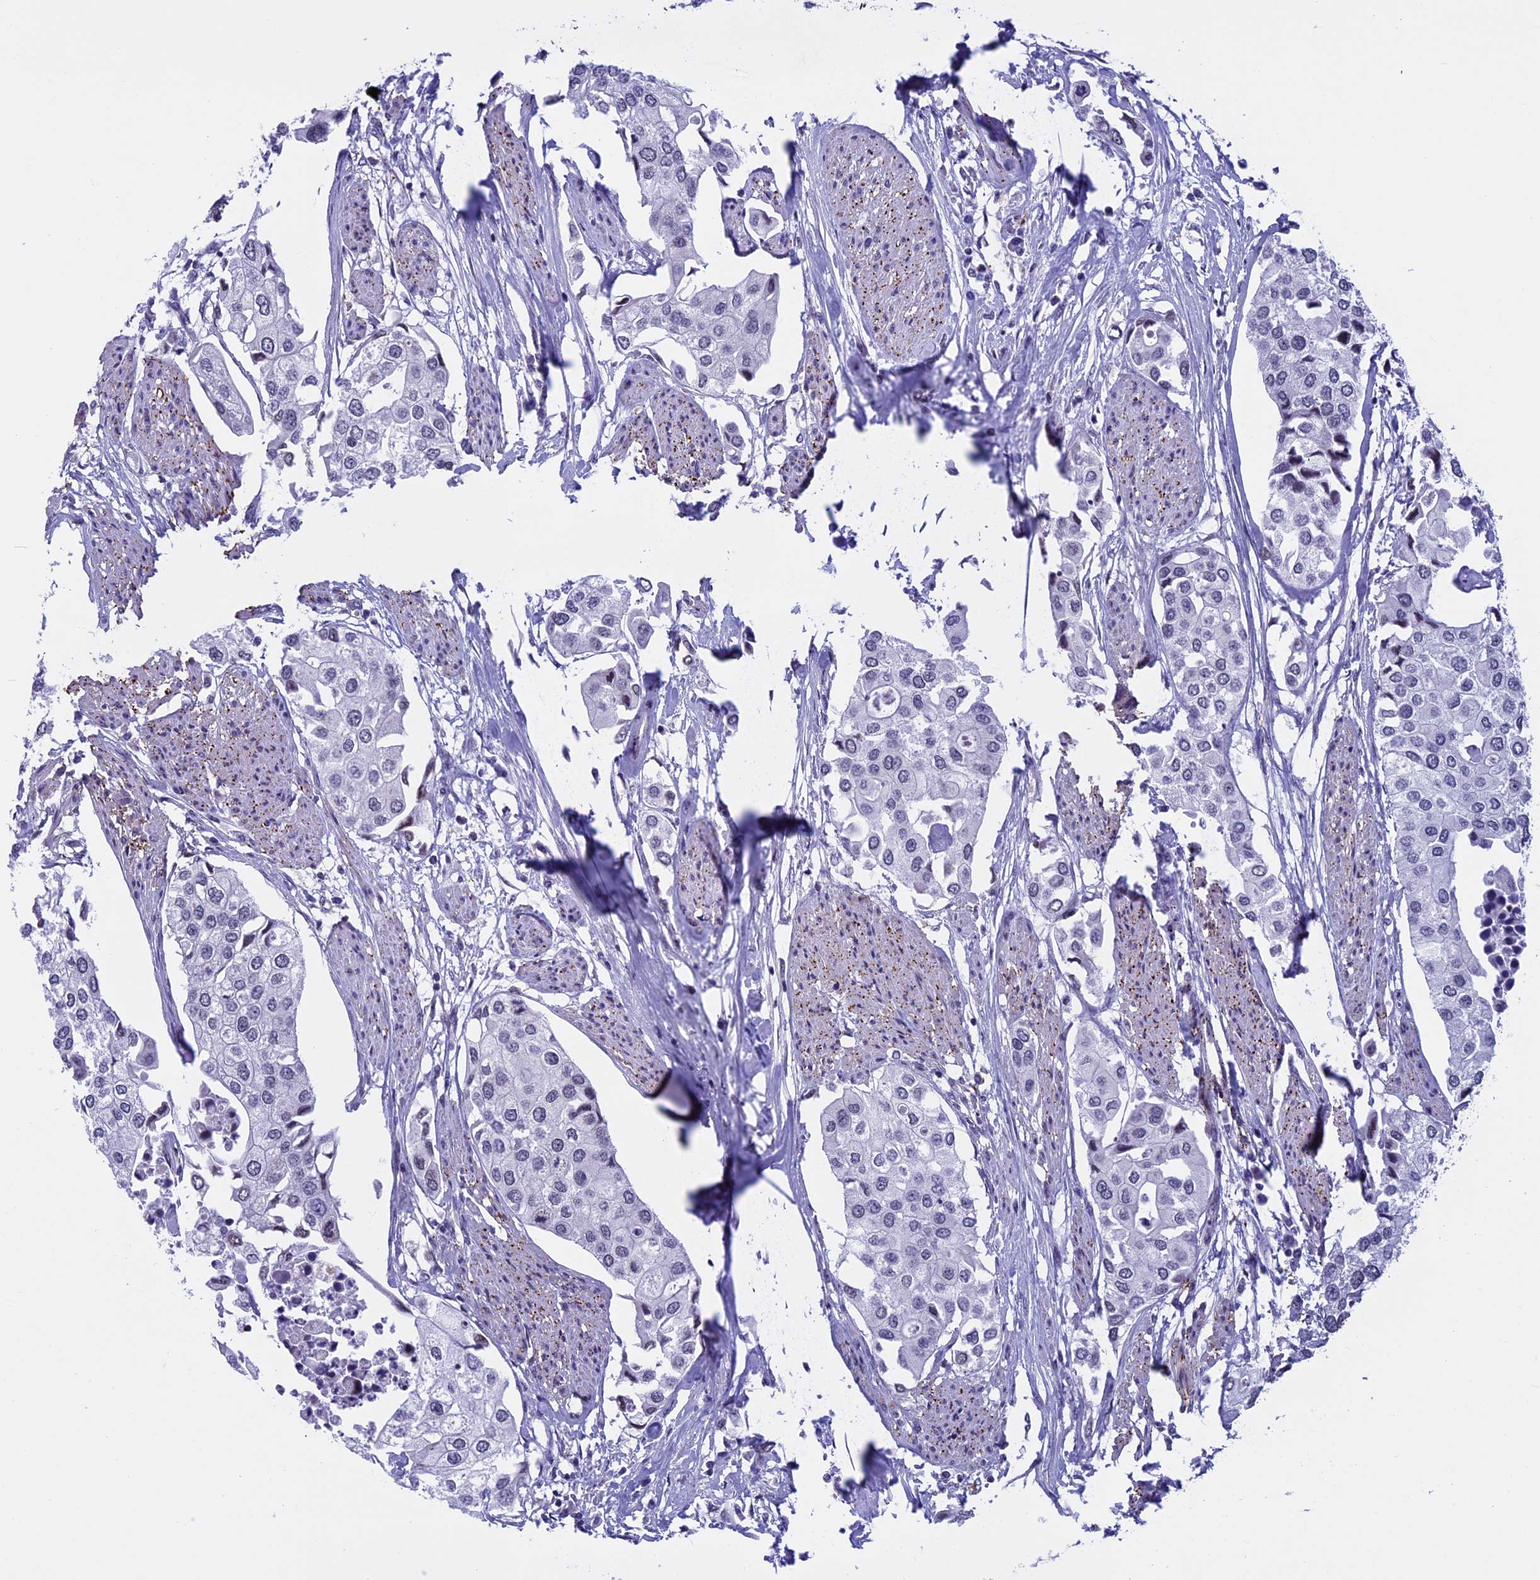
{"staining": {"intensity": "weak", "quantity": "<25%", "location": "nuclear"}, "tissue": "urothelial cancer", "cell_type": "Tumor cells", "image_type": "cancer", "snomed": [{"axis": "morphology", "description": "Urothelial carcinoma, High grade"}, {"axis": "topography", "description": "Urinary bladder"}], "caption": "Immunohistochemistry image of human high-grade urothelial carcinoma stained for a protein (brown), which demonstrates no expression in tumor cells. Nuclei are stained in blue.", "gene": "NIPBL", "patient": {"sex": "male", "age": 64}}